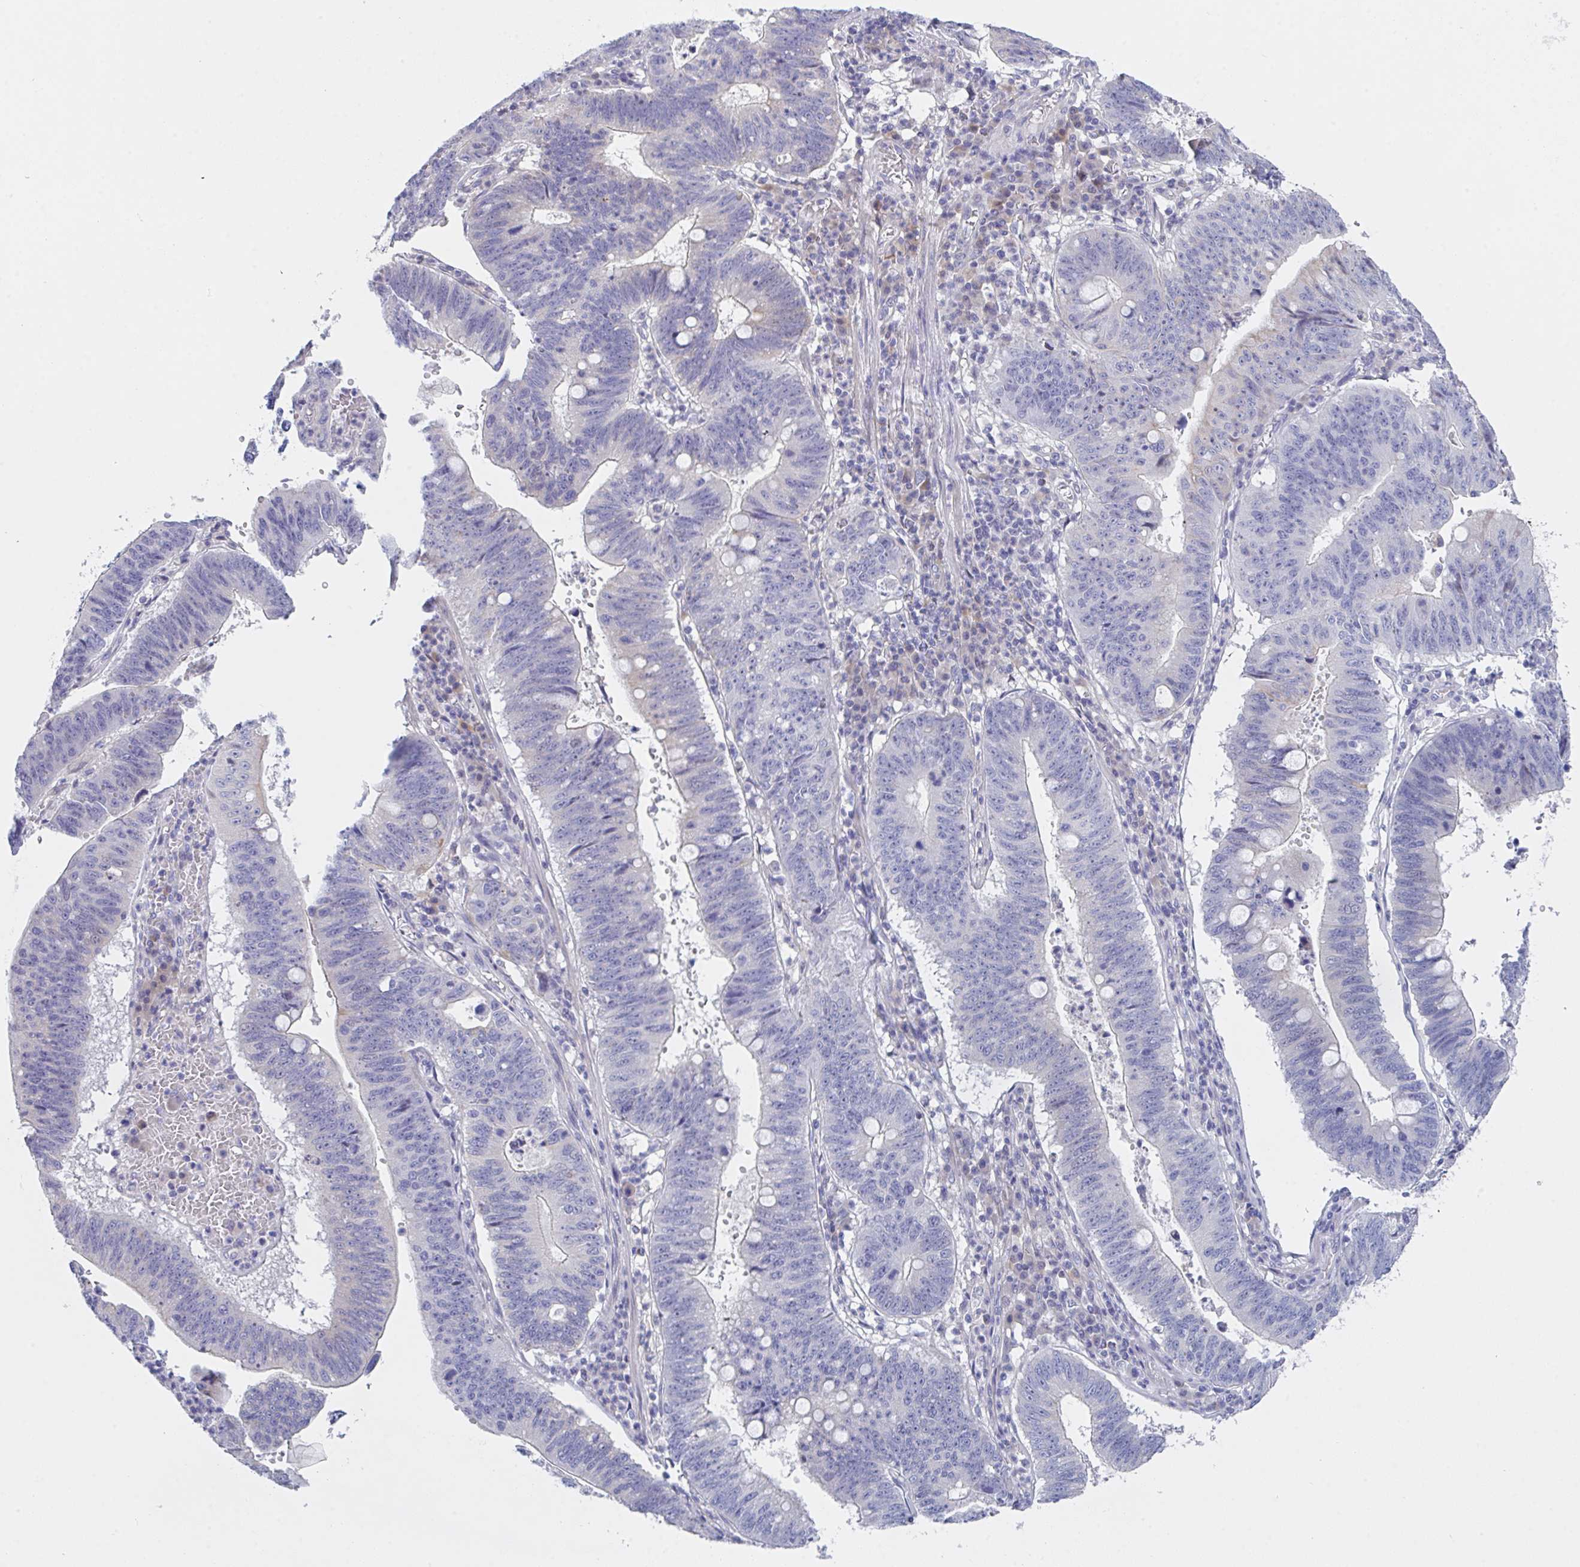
{"staining": {"intensity": "negative", "quantity": "none", "location": "none"}, "tissue": "stomach cancer", "cell_type": "Tumor cells", "image_type": "cancer", "snomed": [{"axis": "morphology", "description": "Adenocarcinoma, NOS"}, {"axis": "topography", "description": "Stomach"}], "caption": "Immunohistochemistry of stomach adenocarcinoma exhibits no staining in tumor cells. (DAB immunohistochemistry (IHC) visualized using brightfield microscopy, high magnification).", "gene": "FBXO47", "patient": {"sex": "male", "age": 59}}